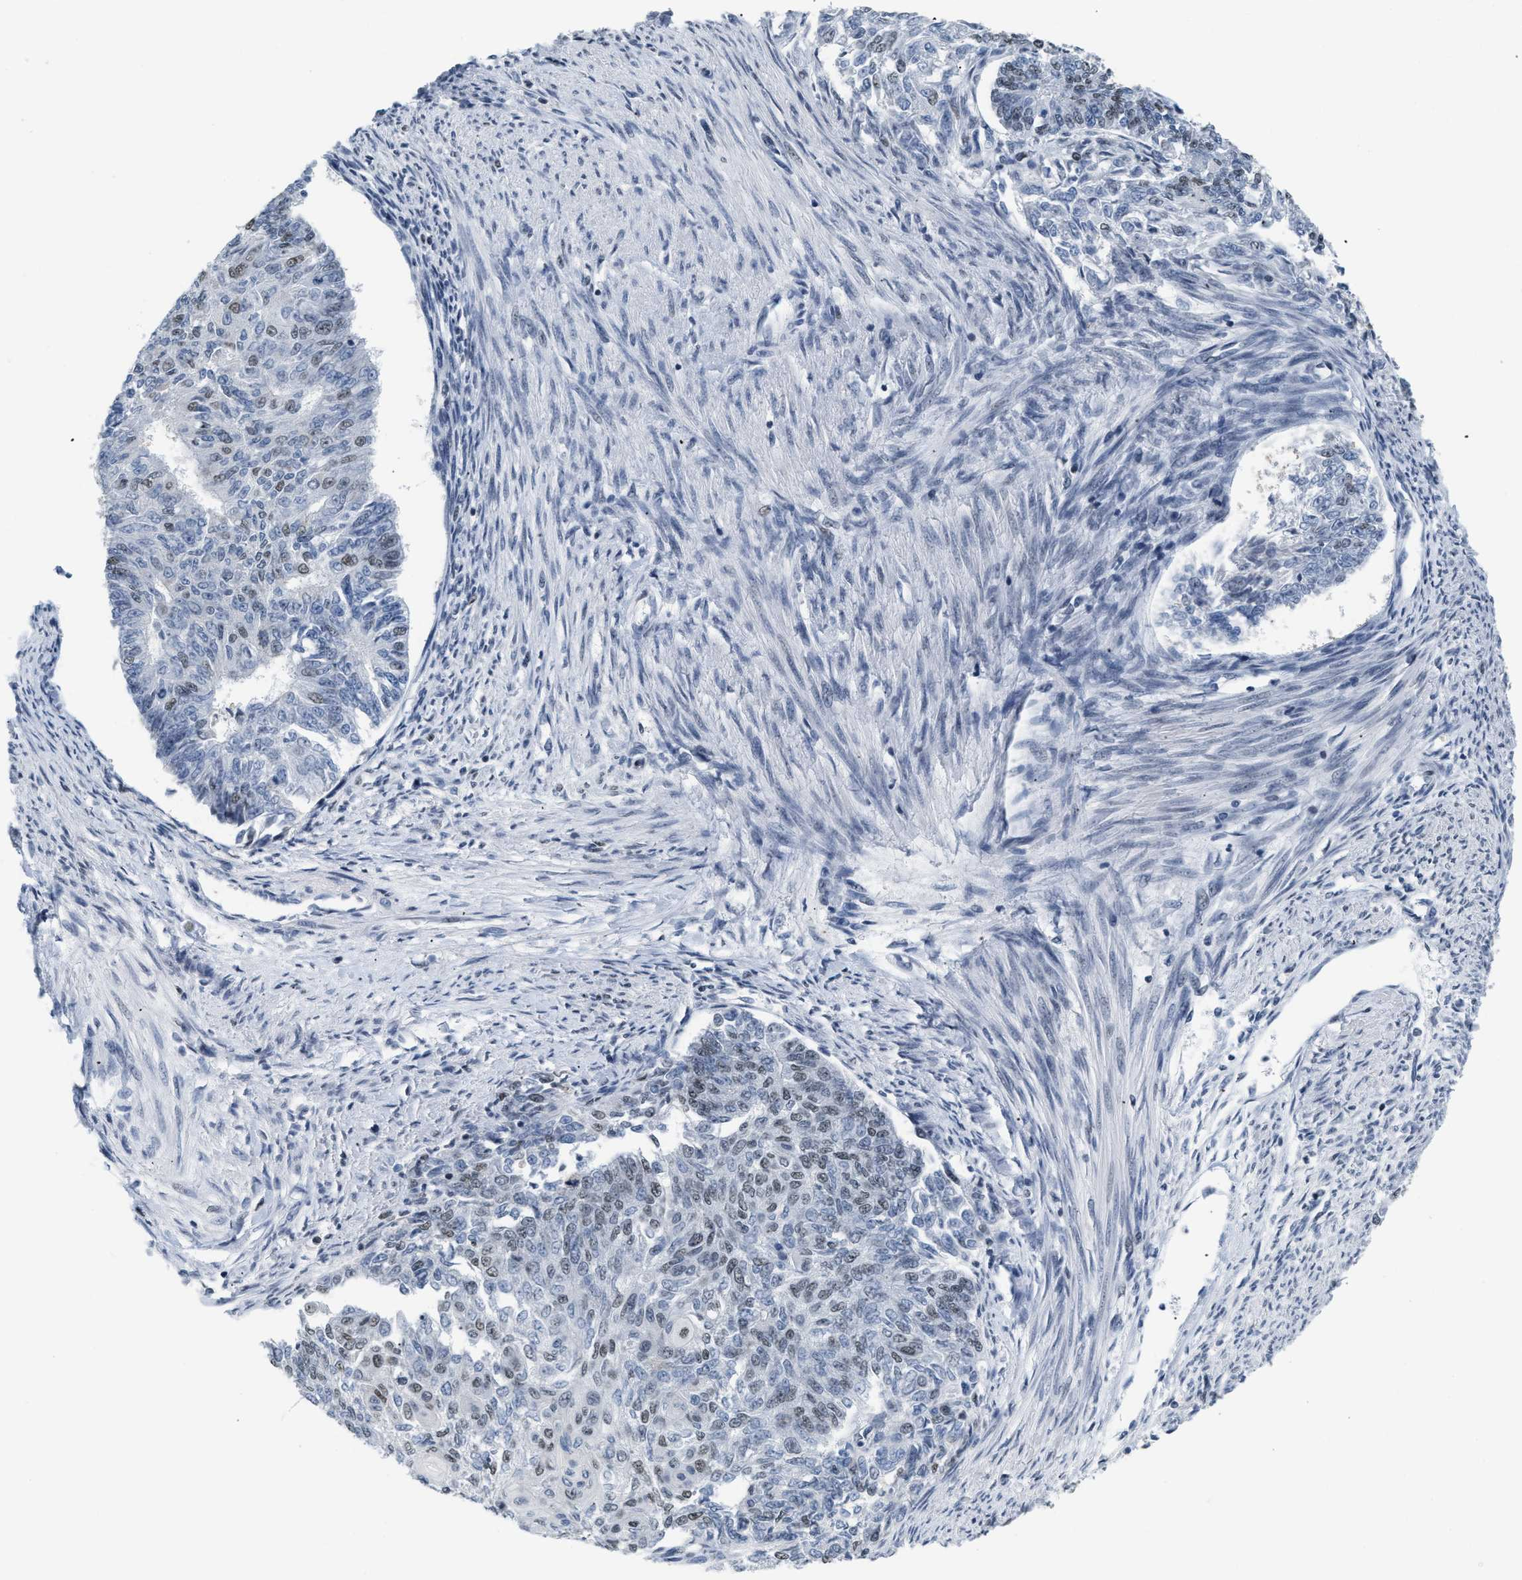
{"staining": {"intensity": "weak", "quantity": "<25%", "location": "nuclear"}, "tissue": "endometrial cancer", "cell_type": "Tumor cells", "image_type": "cancer", "snomed": [{"axis": "morphology", "description": "Adenocarcinoma, NOS"}, {"axis": "topography", "description": "Endometrium"}], "caption": "A photomicrograph of human endometrial adenocarcinoma is negative for staining in tumor cells.", "gene": "RAF1", "patient": {"sex": "female", "age": 32}}